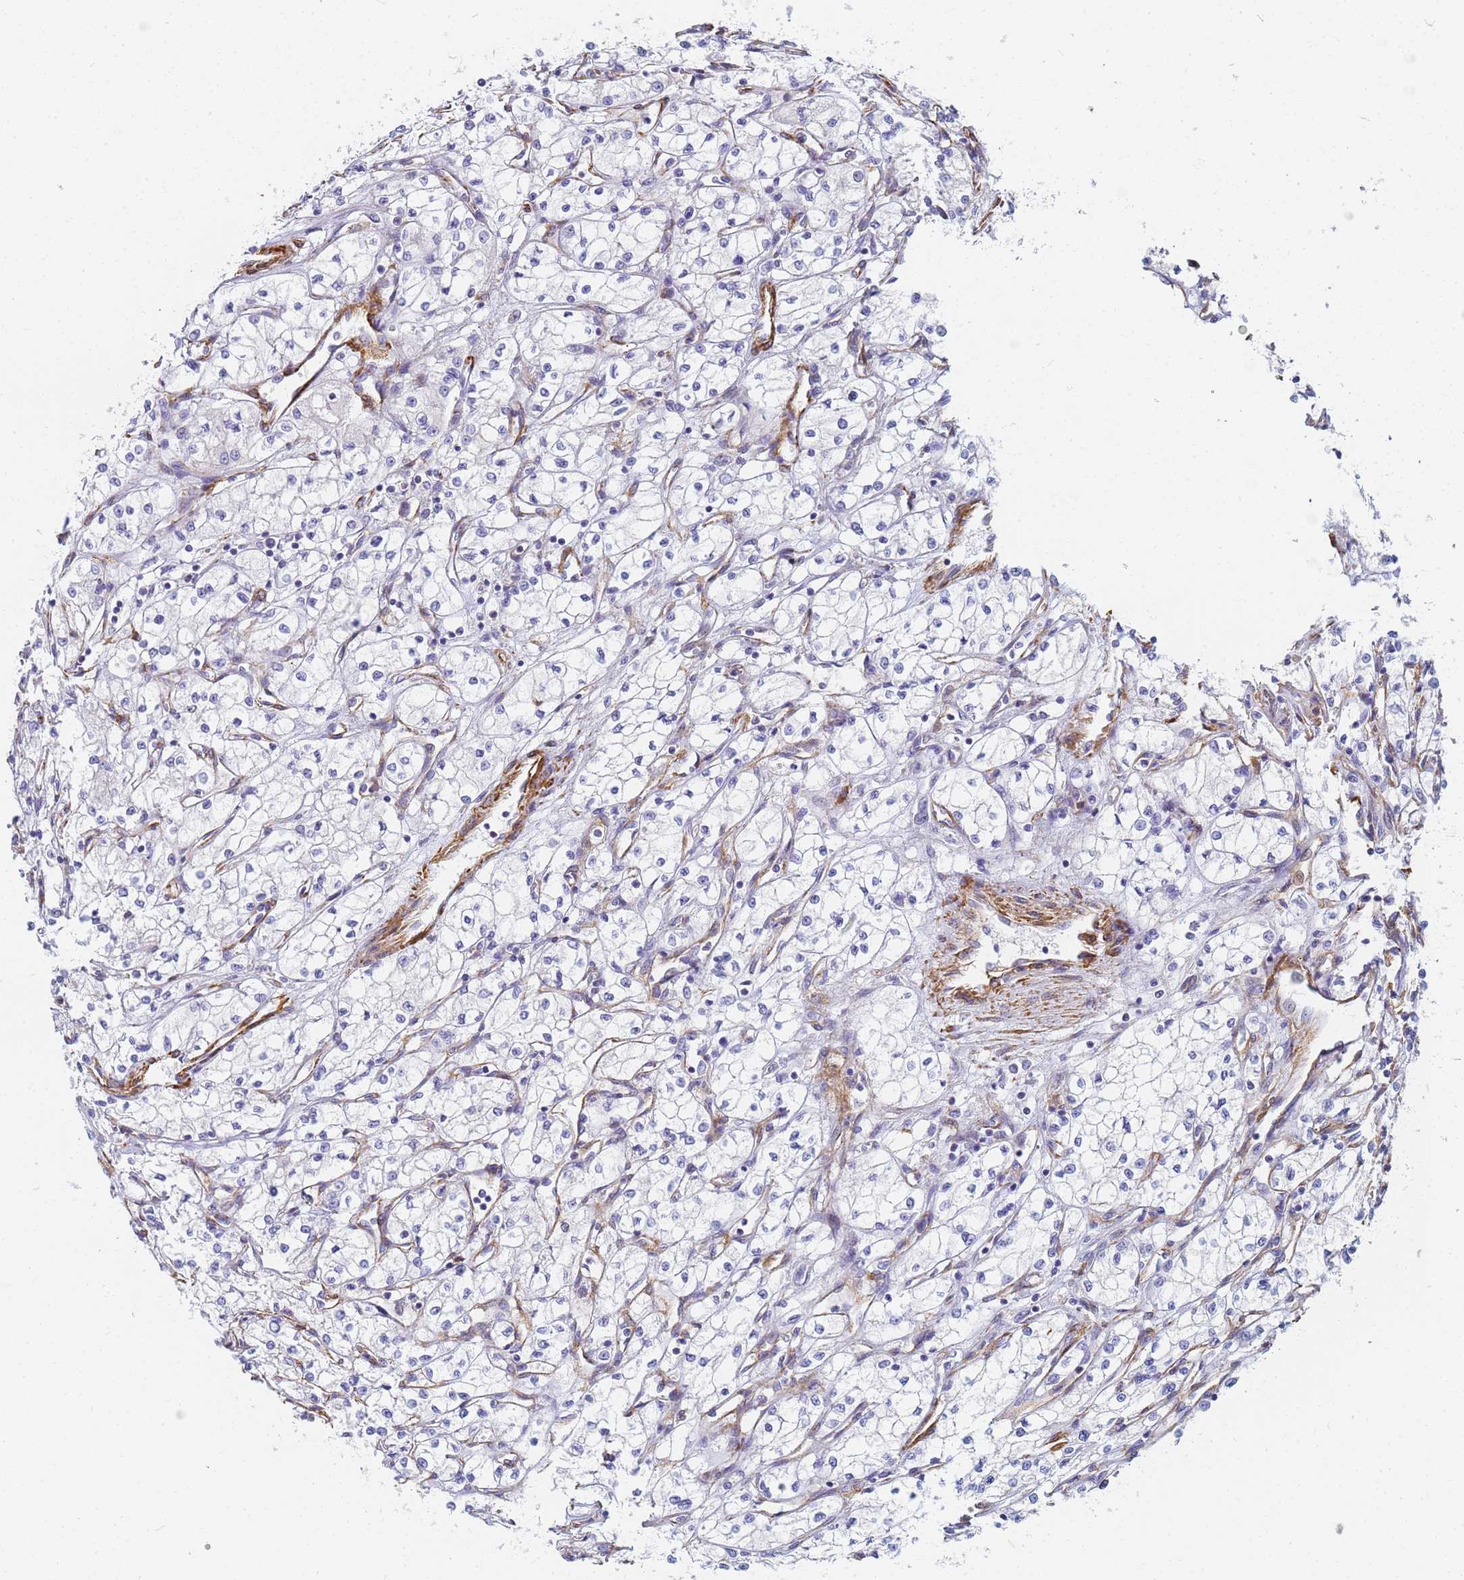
{"staining": {"intensity": "negative", "quantity": "none", "location": "none"}, "tissue": "renal cancer", "cell_type": "Tumor cells", "image_type": "cancer", "snomed": [{"axis": "morphology", "description": "Adenocarcinoma, NOS"}, {"axis": "topography", "description": "Kidney"}], "caption": "DAB immunohistochemical staining of human renal cancer (adenocarcinoma) exhibits no significant staining in tumor cells. (Immunohistochemistry, brightfield microscopy, high magnification).", "gene": "TPM1", "patient": {"sex": "male", "age": 59}}